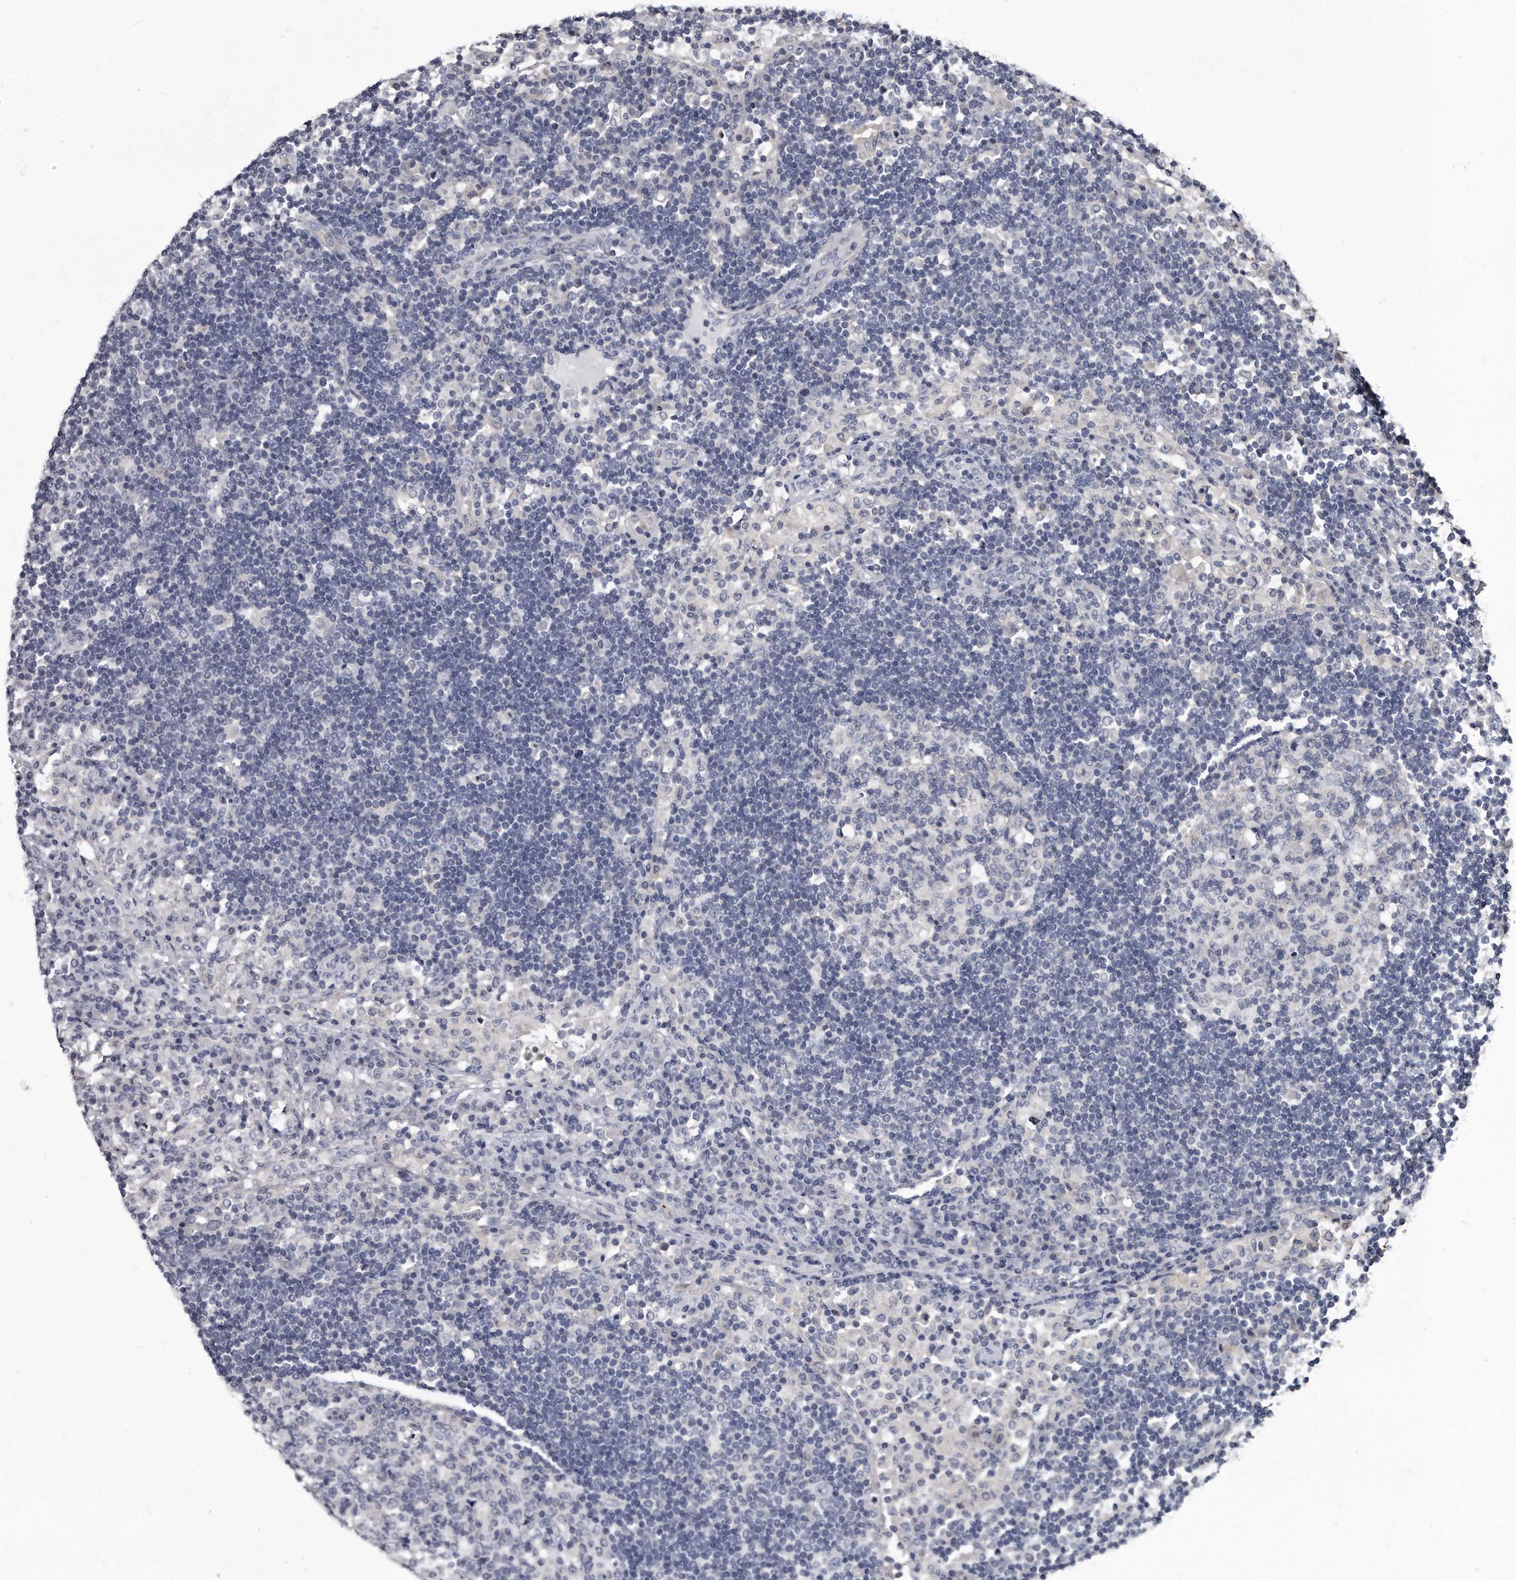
{"staining": {"intensity": "negative", "quantity": "none", "location": "none"}, "tissue": "lymph node", "cell_type": "Germinal center cells", "image_type": "normal", "snomed": [{"axis": "morphology", "description": "Normal tissue, NOS"}, {"axis": "topography", "description": "Lymph node"}], "caption": "IHC micrograph of normal lymph node stained for a protein (brown), which displays no expression in germinal center cells. (DAB (3,3'-diaminobenzidine) immunohistochemistry (IHC) with hematoxylin counter stain).", "gene": "GAPVD1", "patient": {"sex": "female", "age": 53}}